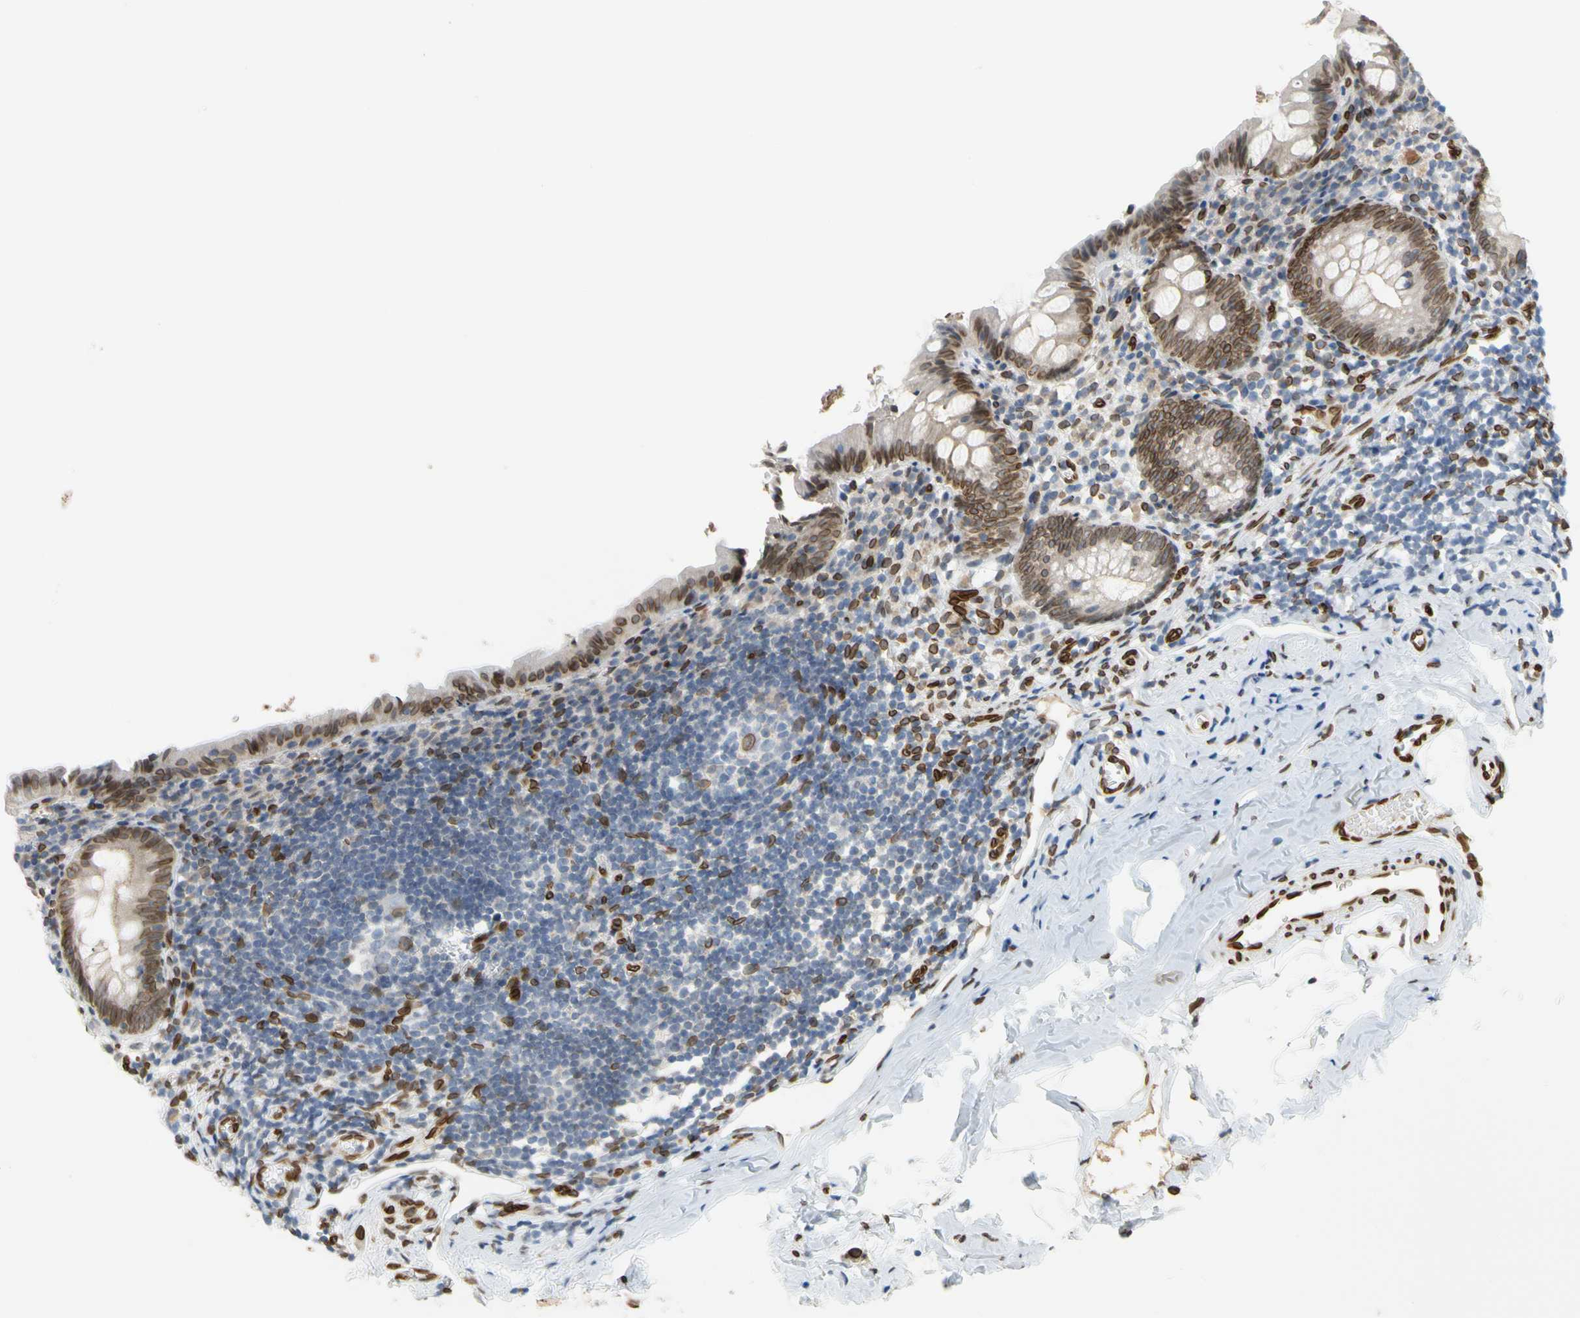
{"staining": {"intensity": "moderate", "quantity": ">75%", "location": "cytoplasmic/membranous,nuclear"}, "tissue": "appendix", "cell_type": "Glandular cells", "image_type": "normal", "snomed": [{"axis": "morphology", "description": "Normal tissue, NOS"}, {"axis": "topography", "description": "Appendix"}], "caption": "Immunohistochemical staining of normal human appendix exhibits medium levels of moderate cytoplasmic/membranous,nuclear expression in about >75% of glandular cells.", "gene": "SUN1", "patient": {"sex": "female", "age": 10}}